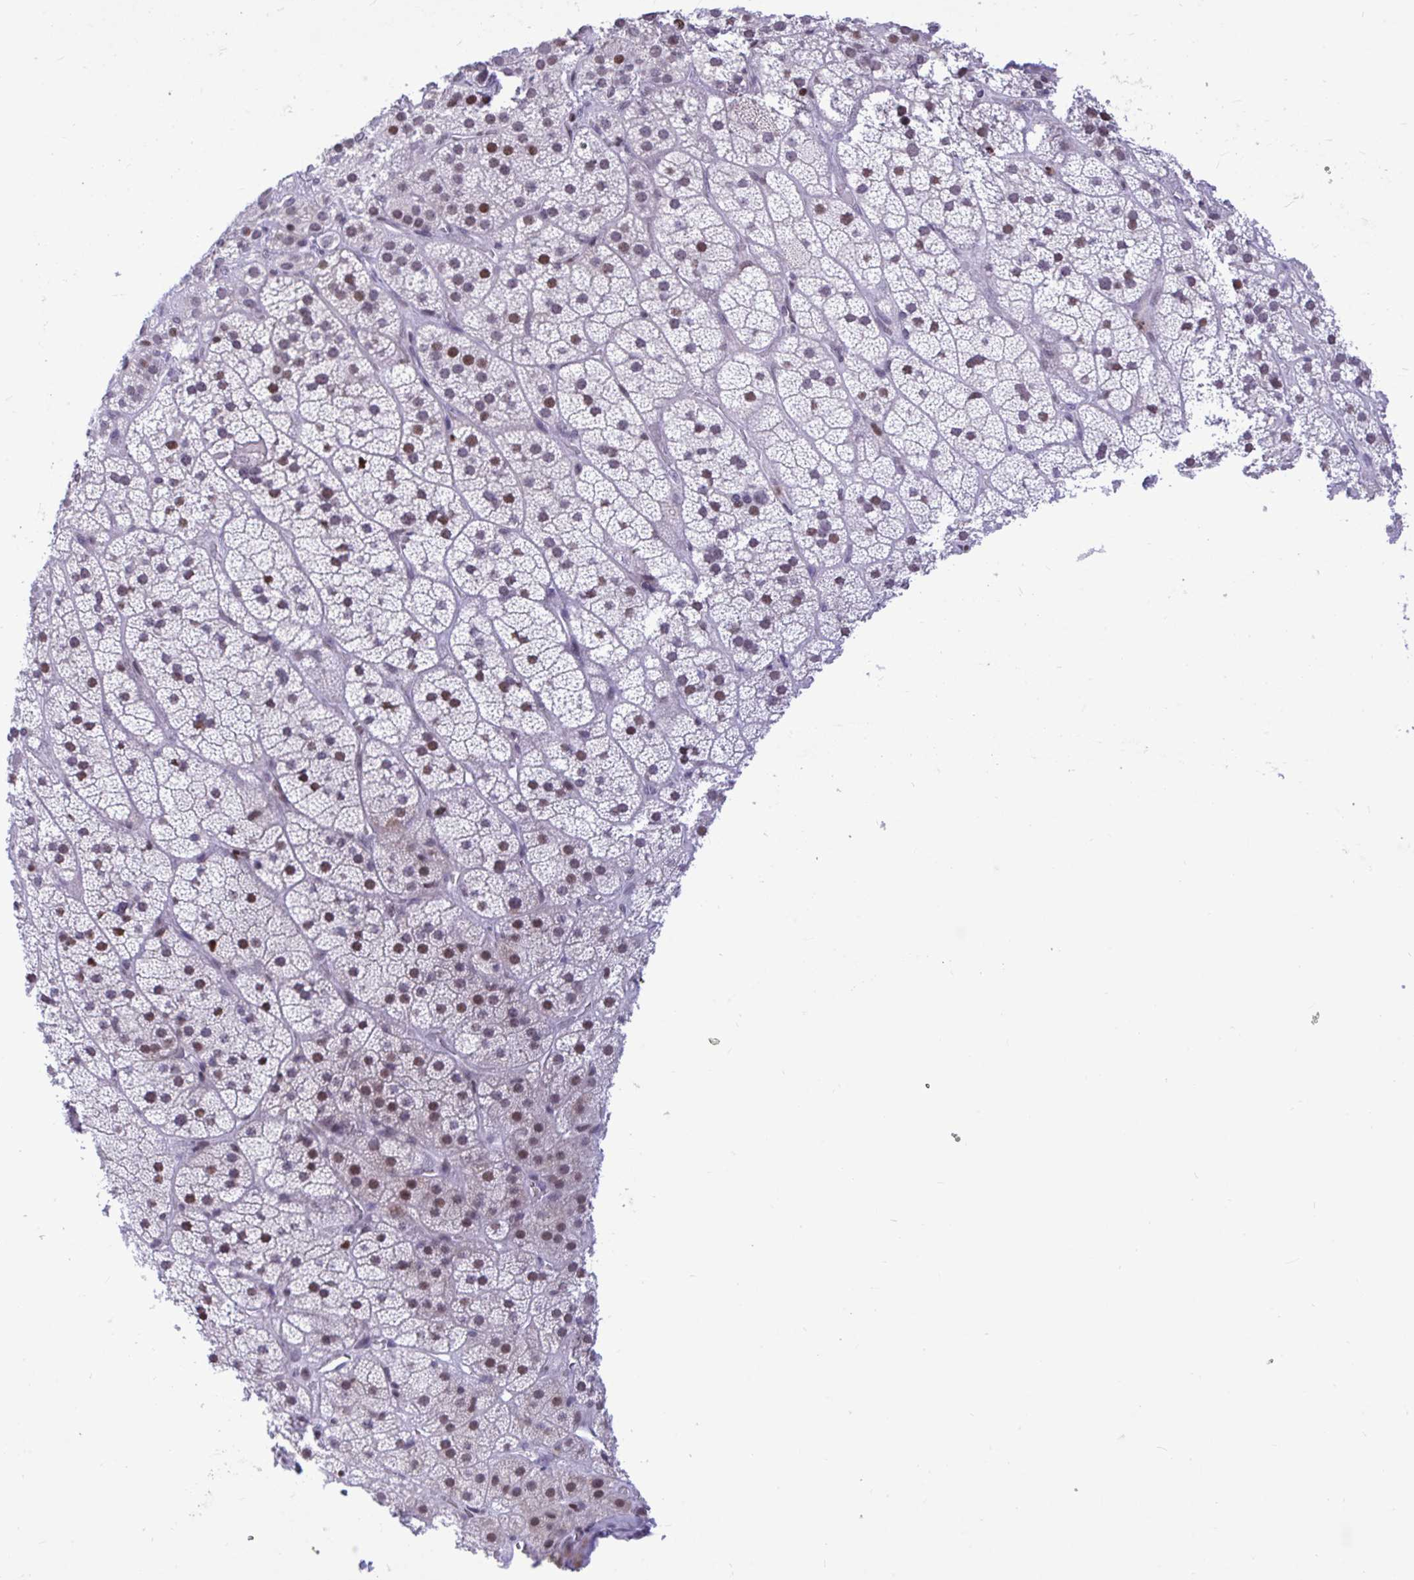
{"staining": {"intensity": "moderate", "quantity": "25%-75%", "location": "nuclear"}, "tissue": "adrenal gland", "cell_type": "Glandular cells", "image_type": "normal", "snomed": [{"axis": "morphology", "description": "Normal tissue, NOS"}, {"axis": "topography", "description": "Adrenal gland"}], "caption": "This histopathology image demonstrates unremarkable adrenal gland stained with IHC to label a protein in brown. The nuclear of glandular cells show moderate positivity for the protein. Nuclei are counter-stained blue.", "gene": "C1QL2", "patient": {"sex": "male", "age": 57}}